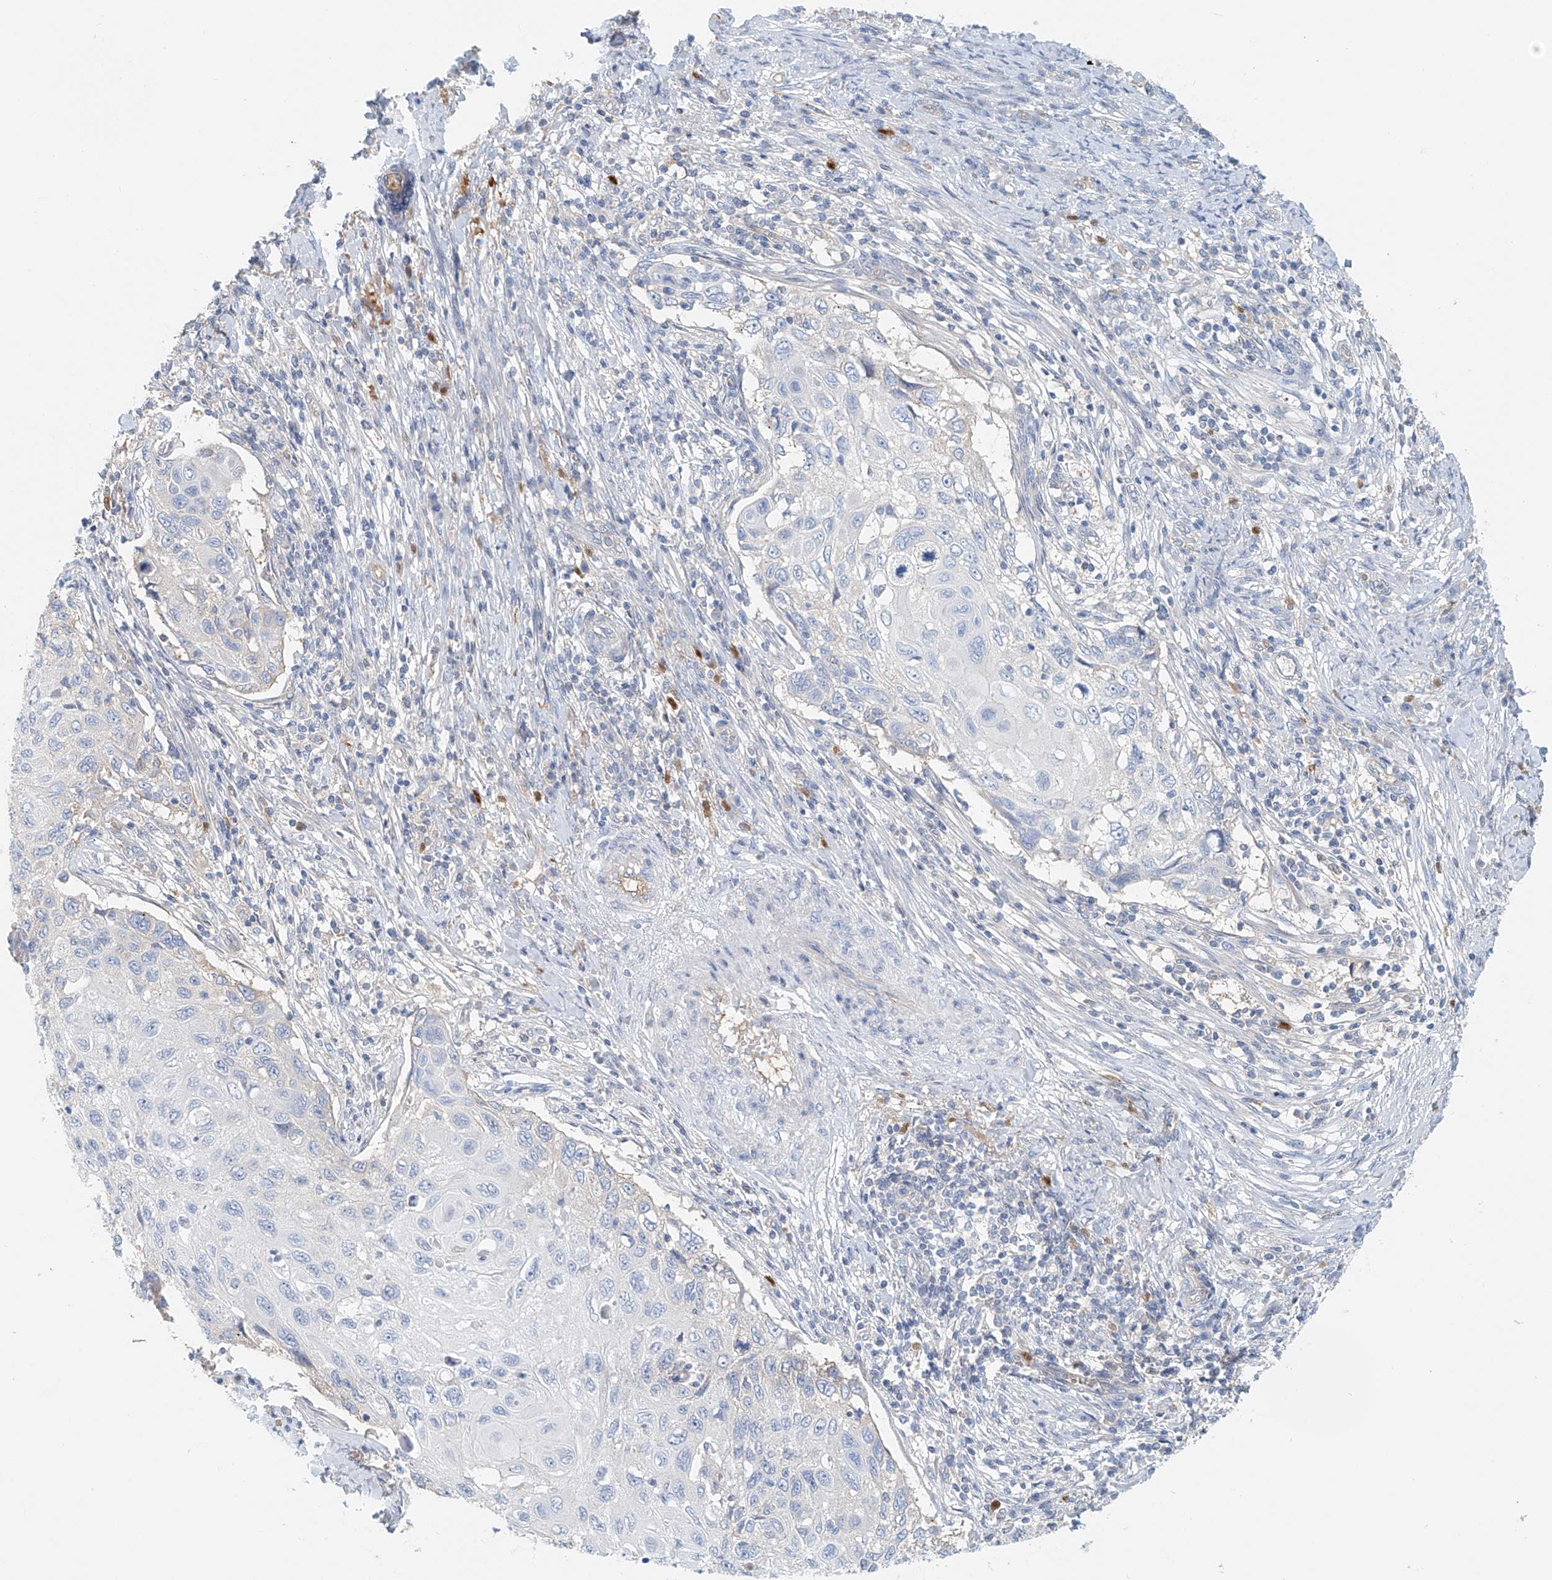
{"staining": {"intensity": "negative", "quantity": "none", "location": "none"}, "tissue": "cervical cancer", "cell_type": "Tumor cells", "image_type": "cancer", "snomed": [{"axis": "morphology", "description": "Squamous cell carcinoma, NOS"}, {"axis": "topography", "description": "Cervix"}], "caption": "High power microscopy histopathology image of an immunohistochemistry image of squamous cell carcinoma (cervical), revealing no significant positivity in tumor cells.", "gene": "FRYL", "patient": {"sex": "female", "age": 70}}